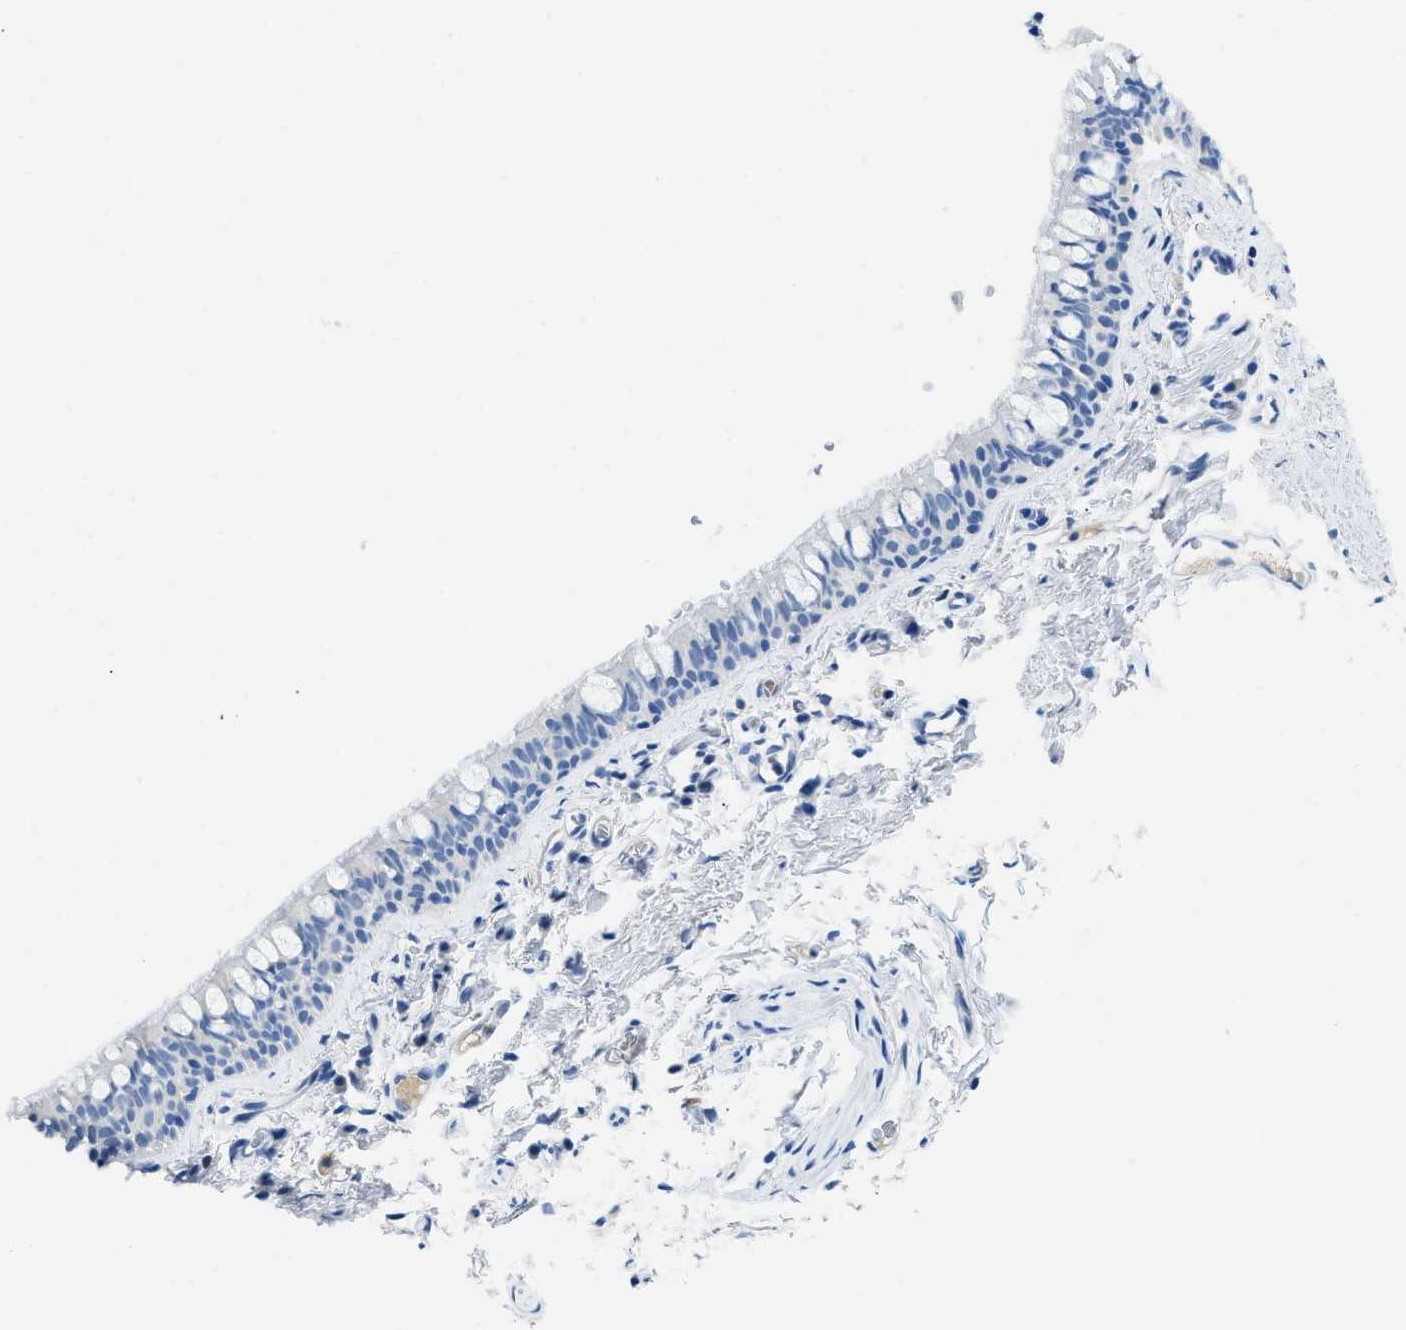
{"staining": {"intensity": "negative", "quantity": "none", "location": "none"}, "tissue": "bronchus", "cell_type": "Respiratory epithelial cells", "image_type": "normal", "snomed": [{"axis": "morphology", "description": "Normal tissue, NOS"}, {"axis": "morphology", "description": "Malignant melanoma, Metastatic site"}, {"axis": "topography", "description": "Bronchus"}, {"axis": "topography", "description": "Lung"}], "caption": "This is an immunohistochemistry photomicrograph of normal human bronchus. There is no positivity in respiratory epithelial cells.", "gene": "MBL2", "patient": {"sex": "male", "age": 64}}